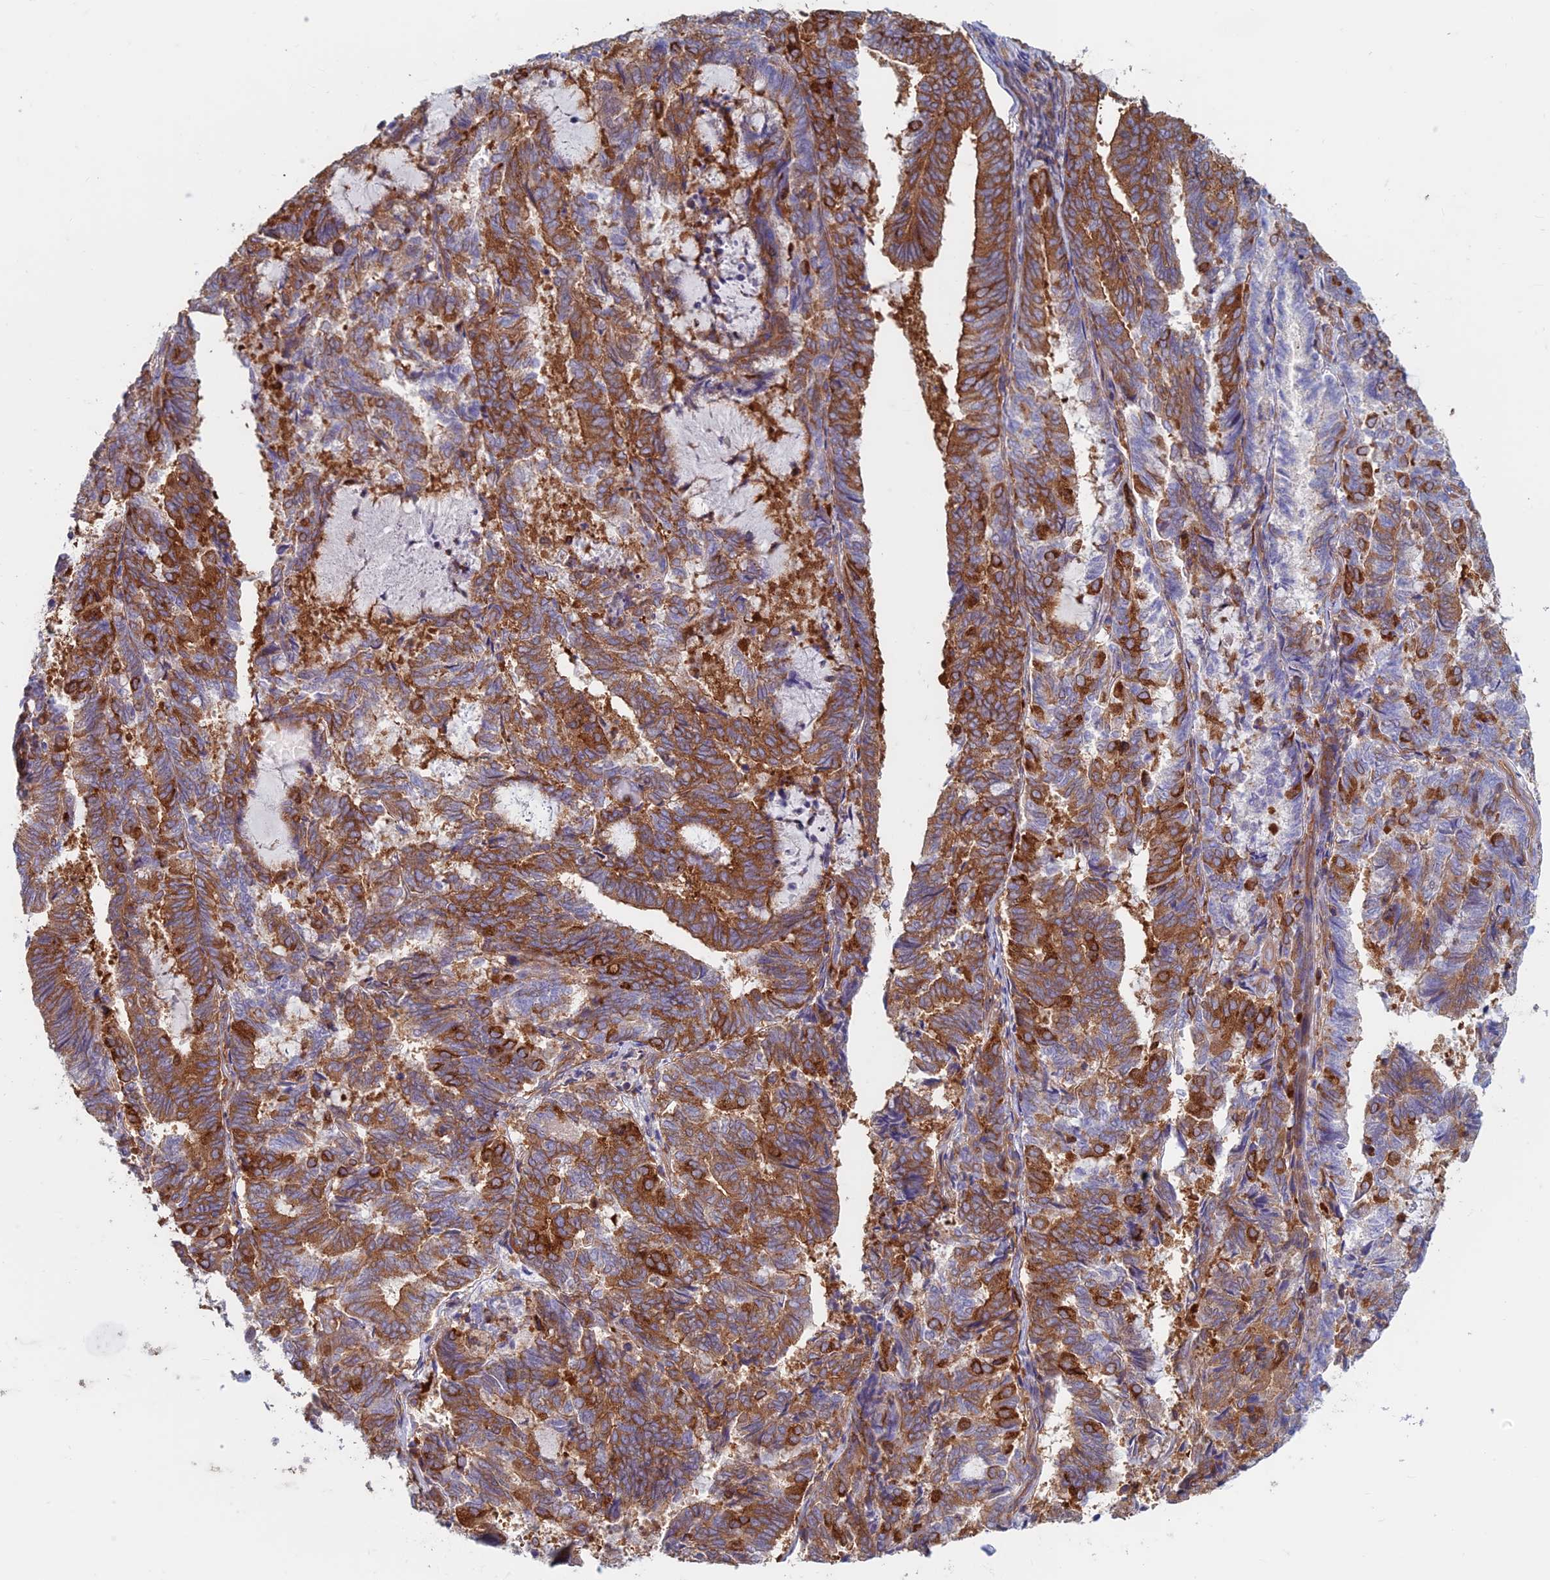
{"staining": {"intensity": "strong", "quantity": ">75%", "location": "cytoplasmic/membranous"}, "tissue": "endometrial cancer", "cell_type": "Tumor cells", "image_type": "cancer", "snomed": [{"axis": "morphology", "description": "Adenocarcinoma, NOS"}, {"axis": "topography", "description": "Endometrium"}], "caption": "The immunohistochemical stain shows strong cytoplasmic/membranous positivity in tumor cells of adenocarcinoma (endometrial) tissue.", "gene": "DNM1L", "patient": {"sex": "female", "age": 80}}